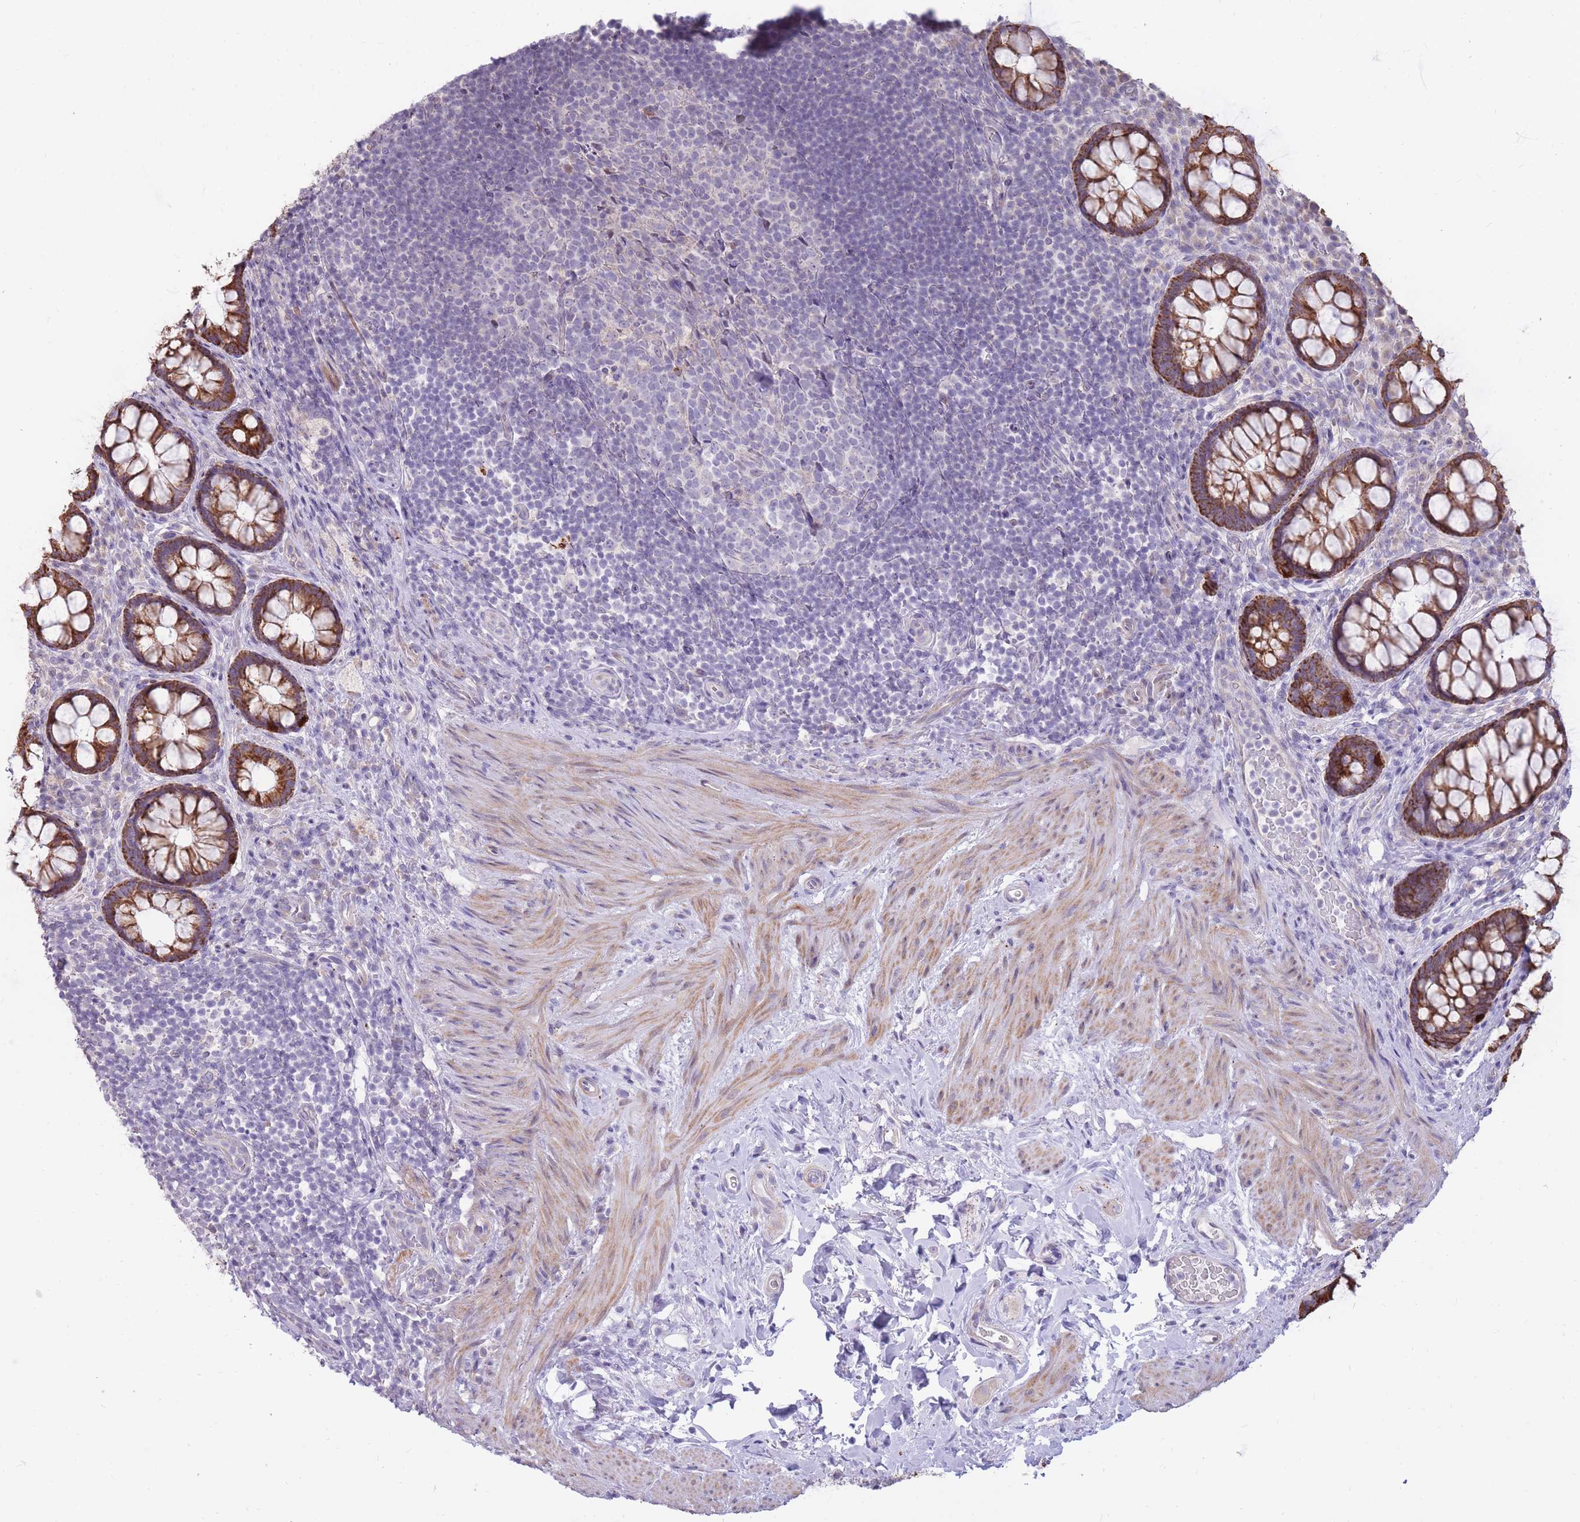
{"staining": {"intensity": "strong", "quantity": ">75%", "location": "cytoplasmic/membranous"}, "tissue": "rectum", "cell_type": "Glandular cells", "image_type": "normal", "snomed": [{"axis": "morphology", "description": "Normal tissue, NOS"}, {"axis": "topography", "description": "Rectum"}, {"axis": "topography", "description": "Peripheral nerve tissue"}], "caption": "Protein analysis of benign rectum demonstrates strong cytoplasmic/membranous staining in approximately >75% of glandular cells.", "gene": "RNF170", "patient": {"sex": "female", "age": 69}}